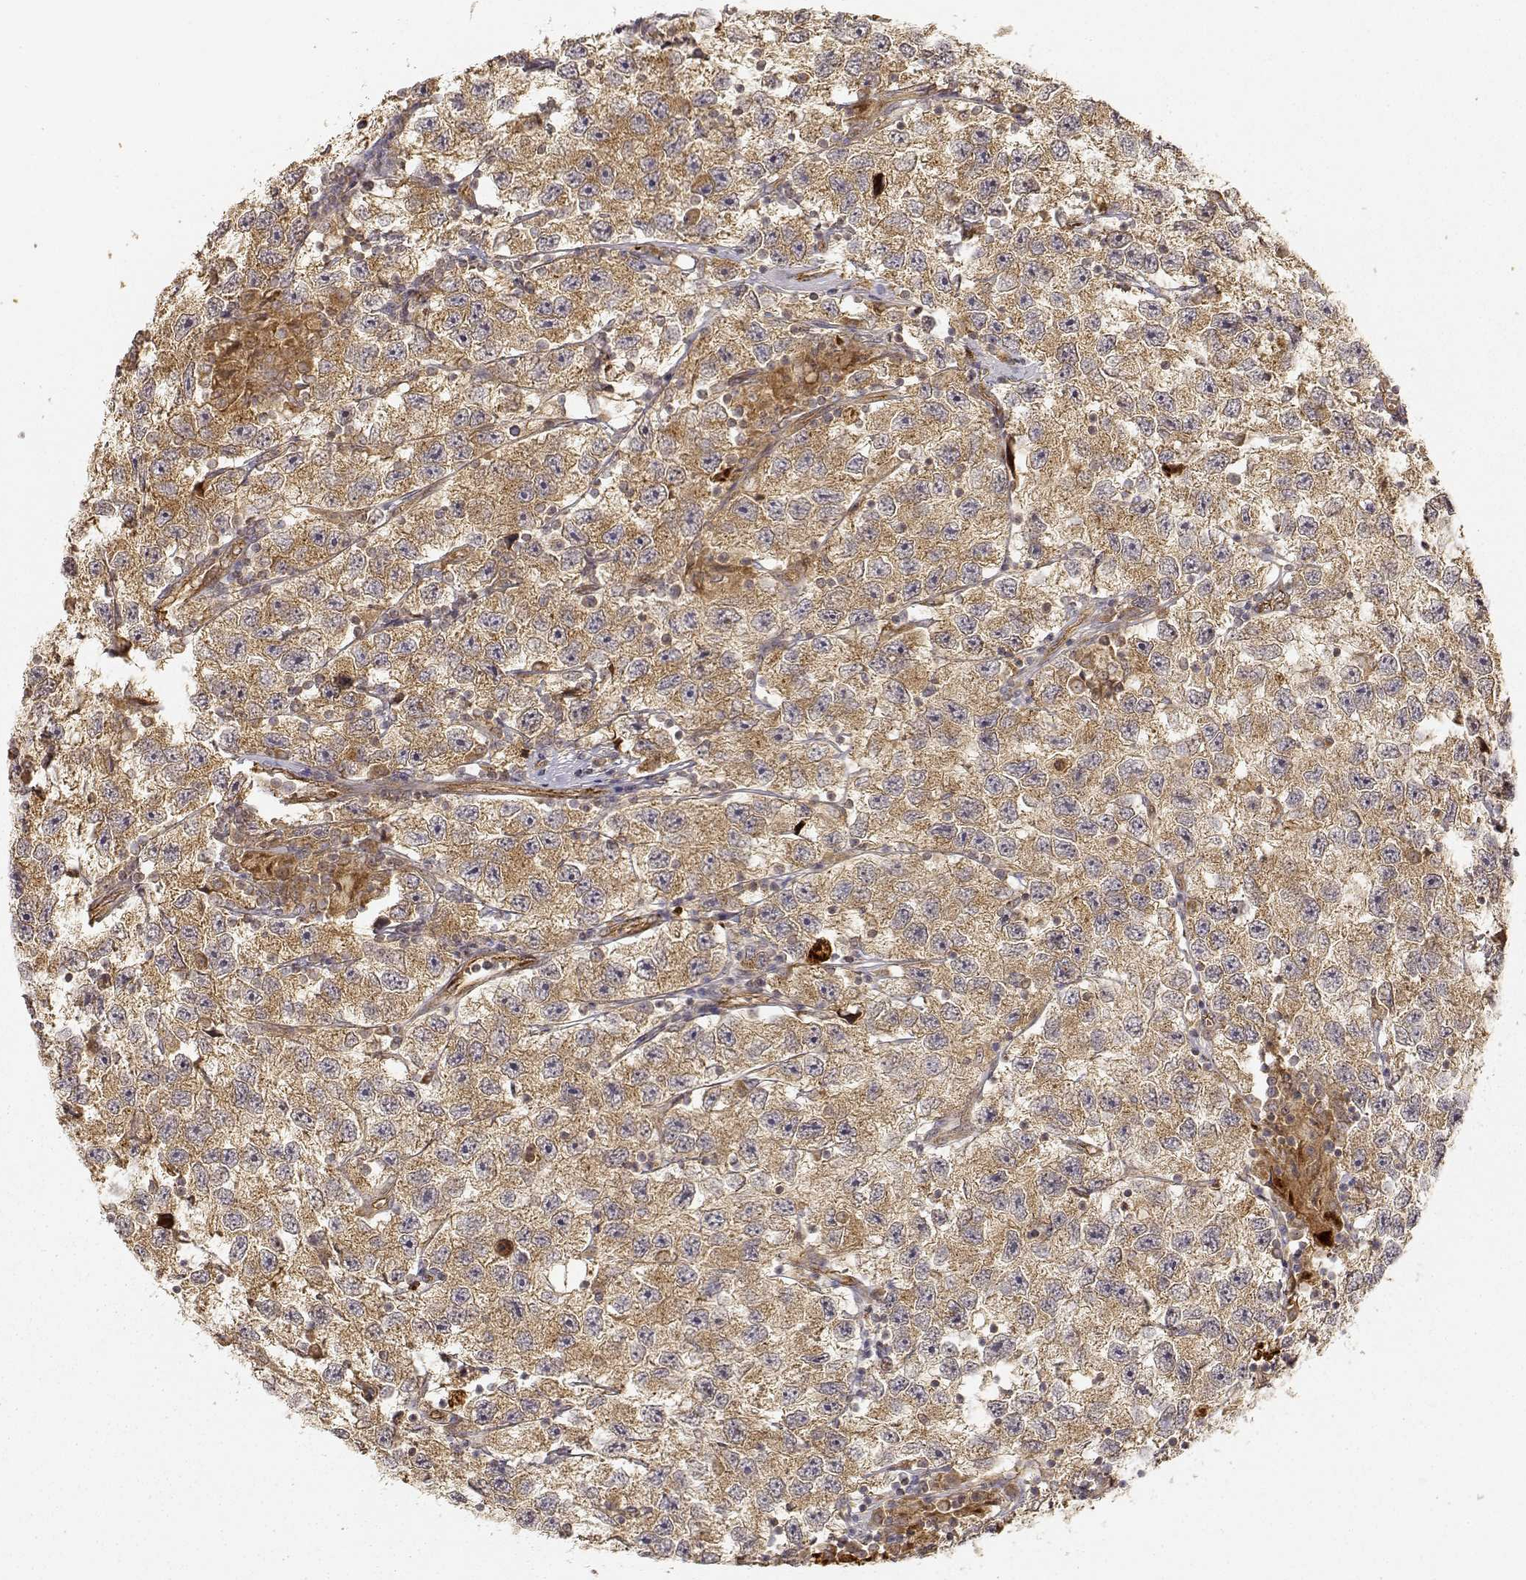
{"staining": {"intensity": "moderate", "quantity": ">75%", "location": "cytoplasmic/membranous"}, "tissue": "testis cancer", "cell_type": "Tumor cells", "image_type": "cancer", "snomed": [{"axis": "morphology", "description": "Seminoma, NOS"}, {"axis": "topography", "description": "Testis"}], "caption": "Immunohistochemistry of testis cancer reveals medium levels of moderate cytoplasmic/membranous staining in approximately >75% of tumor cells.", "gene": "CDK5RAP2", "patient": {"sex": "male", "age": 26}}